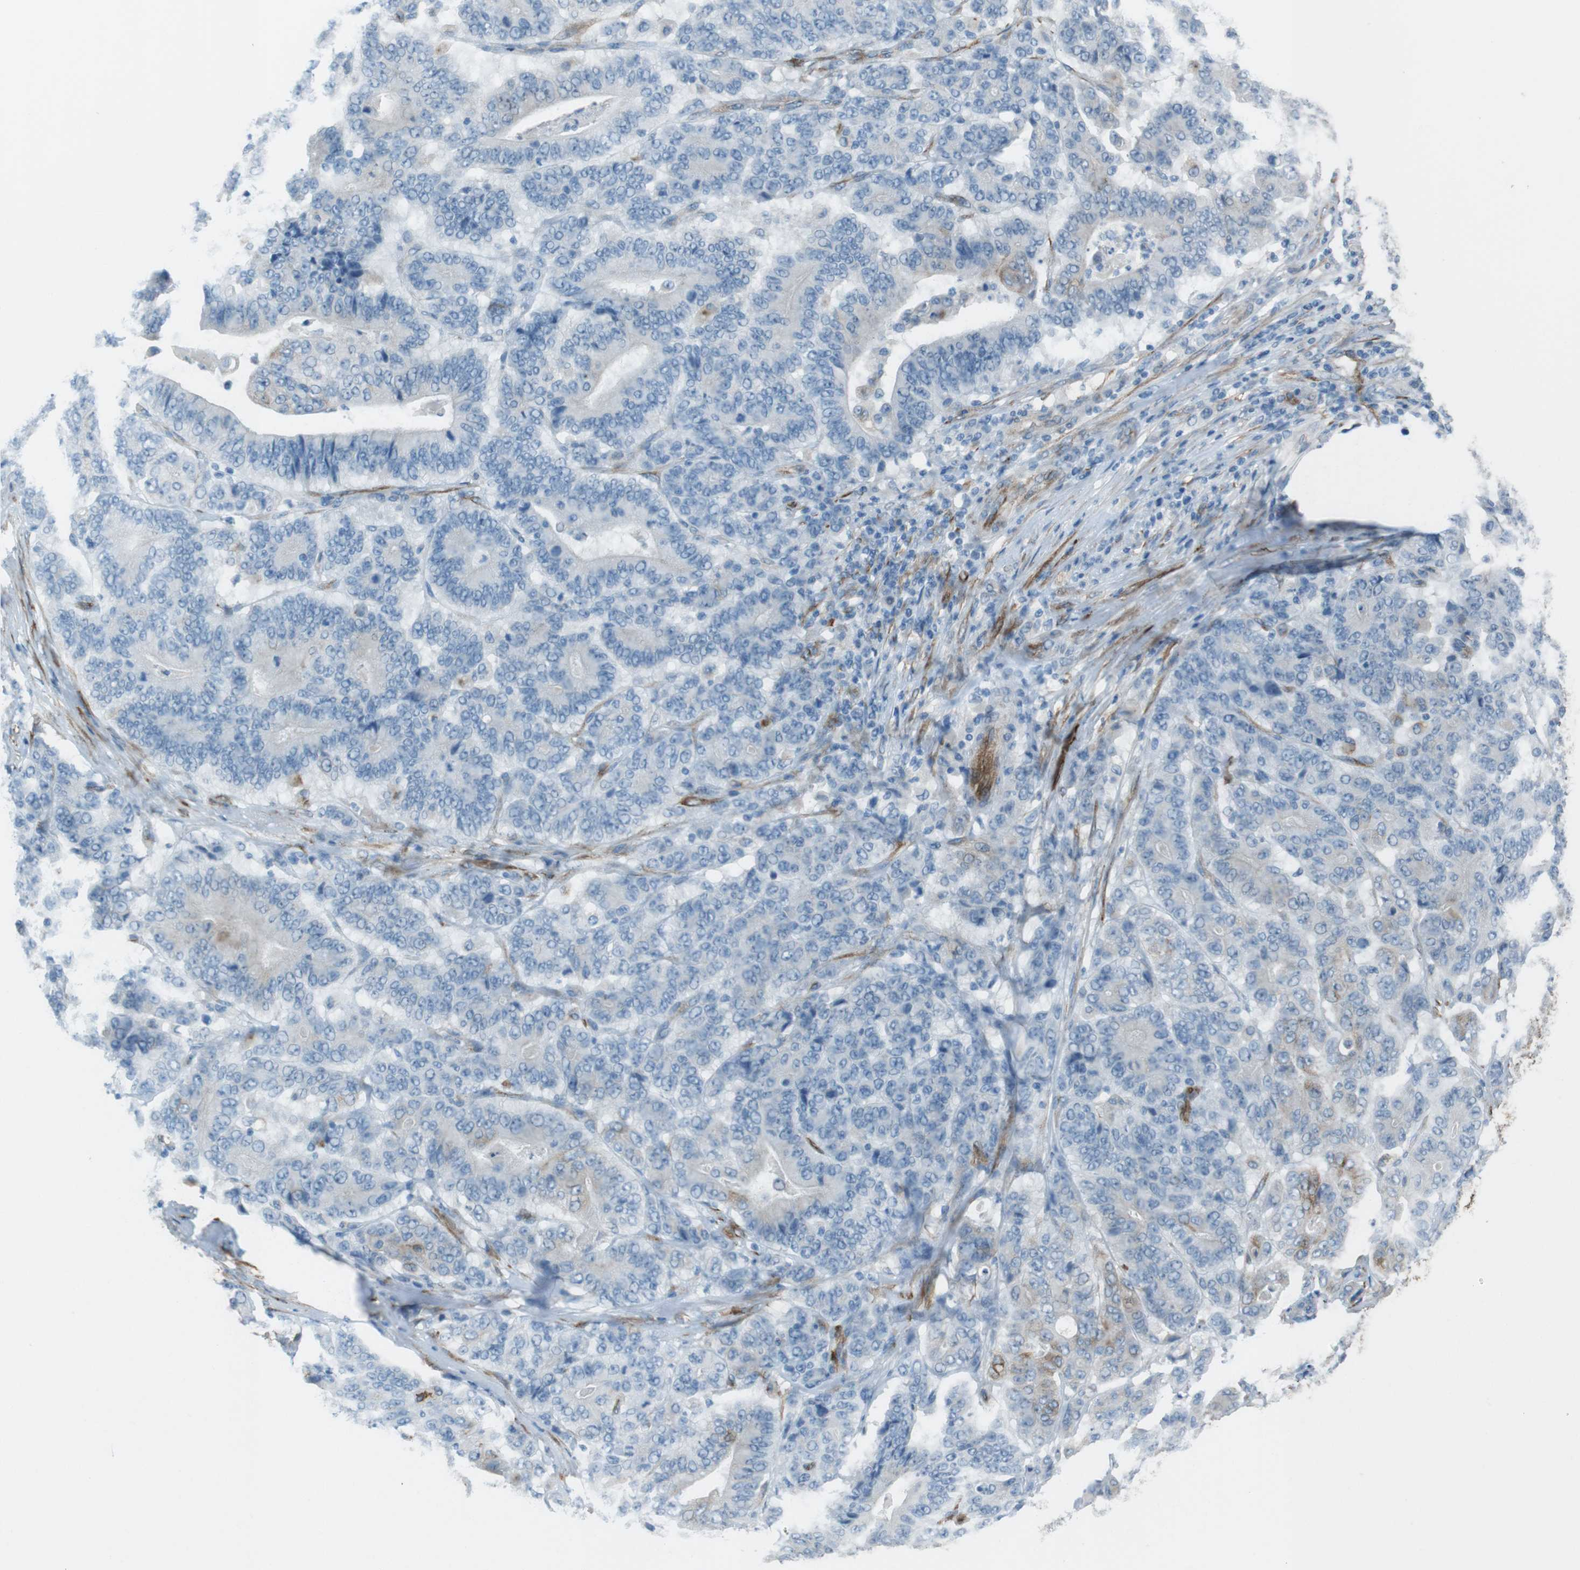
{"staining": {"intensity": "negative", "quantity": "none", "location": "none"}, "tissue": "stomach cancer", "cell_type": "Tumor cells", "image_type": "cancer", "snomed": [{"axis": "morphology", "description": "Adenocarcinoma, NOS"}, {"axis": "topography", "description": "Stomach"}], "caption": "DAB (3,3'-diaminobenzidine) immunohistochemical staining of stomach cancer displays no significant staining in tumor cells.", "gene": "TUBB2A", "patient": {"sex": "female", "age": 73}}